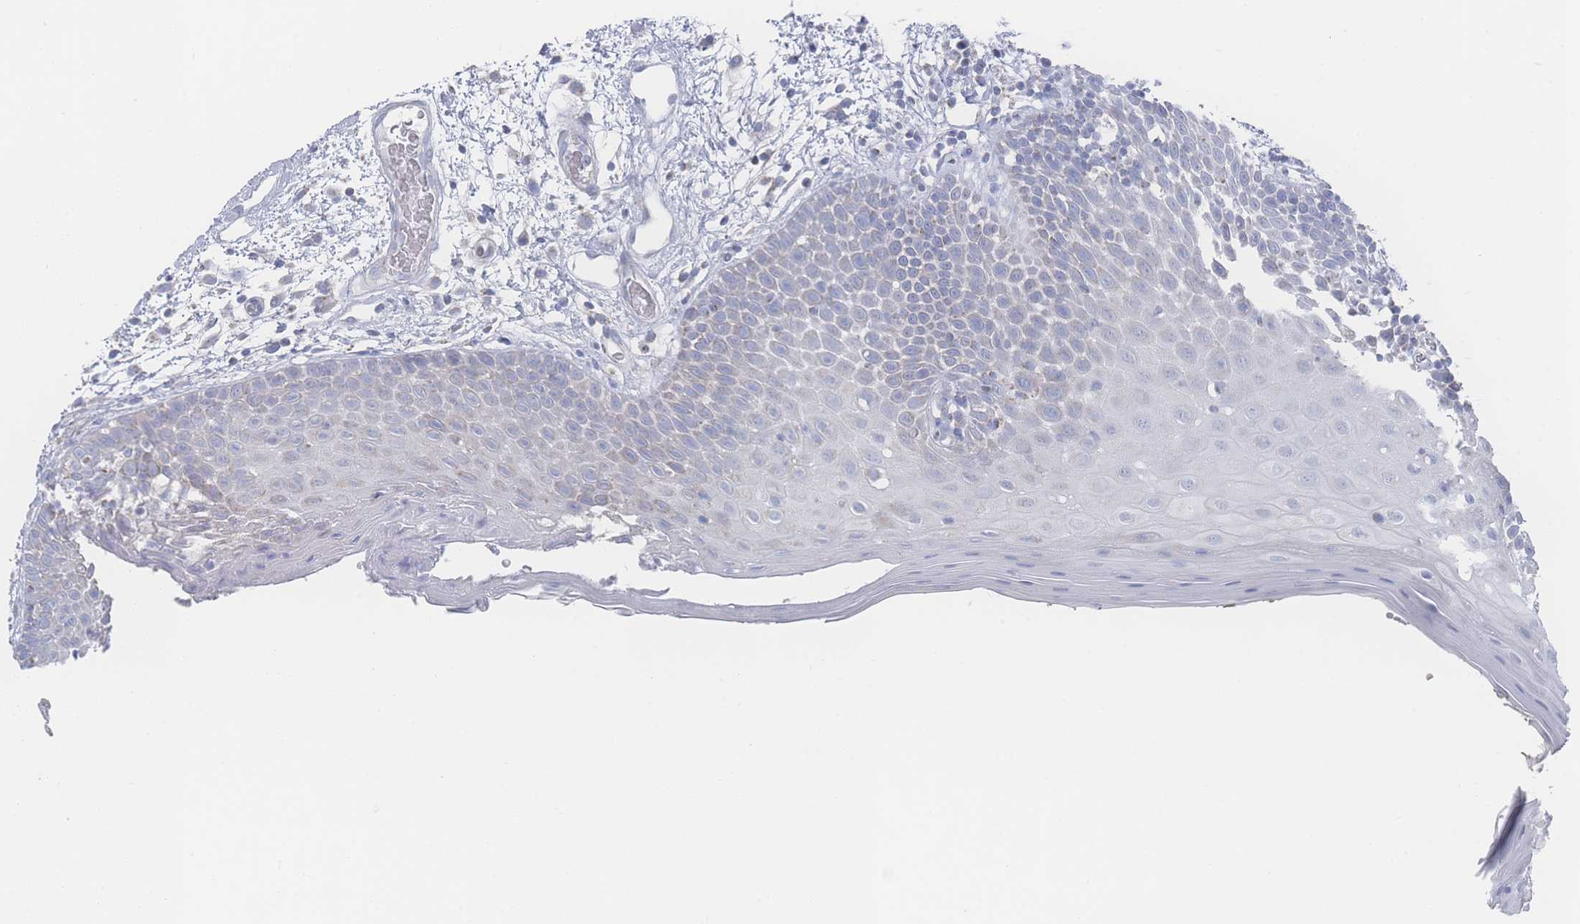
{"staining": {"intensity": "negative", "quantity": "none", "location": "none"}, "tissue": "oral mucosa", "cell_type": "Squamous epithelial cells", "image_type": "normal", "snomed": [{"axis": "morphology", "description": "Normal tissue, NOS"}, {"axis": "morphology", "description": "Squamous cell carcinoma, NOS"}, {"axis": "topography", "description": "Oral tissue"}, {"axis": "topography", "description": "Tounge, NOS"}, {"axis": "topography", "description": "Head-Neck"}], "caption": "Normal oral mucosa was stained to show a protein in brown. There is no significant staining in squamous epithelial cells. (Stains: DAB (3,3'-diaminobenzidine) IHC with hematoxylin counter stain, Microscopy: brightfield microscopy at high magnification).", "gene": "SNPH", "patient": {"sex": "male", "age": 76}}